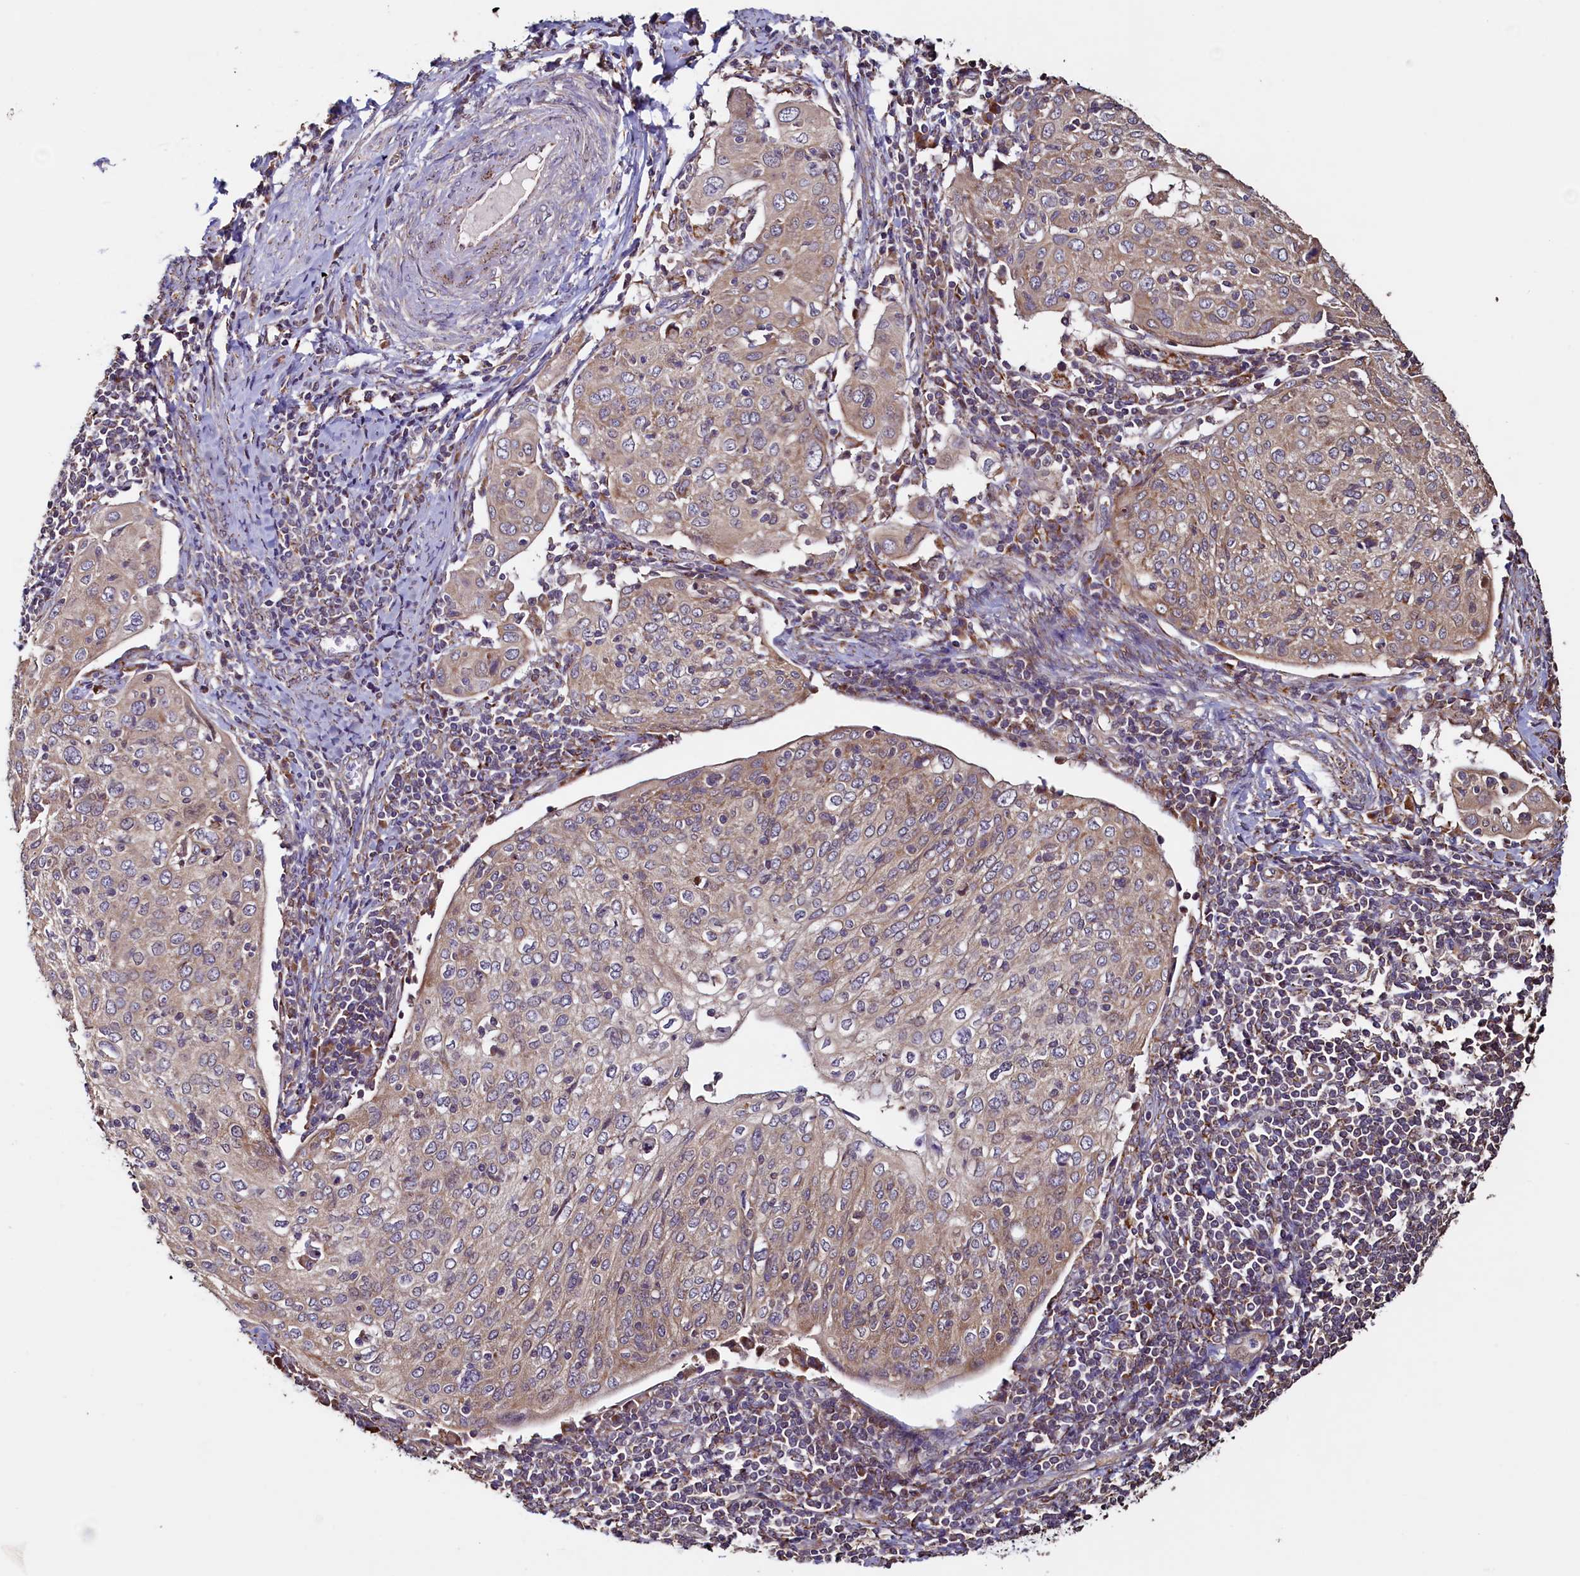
{"staining": {"intensity": "weak", "quantity": ">75%", "location": "cytoplasmic/membranous"}, "tissue": "cervical cancer", "cell_type": "Tumor cells", "image_type": "cancer", "snomed": [{"axis": "morphology", "description": "Squamous cell carcinoma, NOS"}, {"axis": "topography", "description": "Cervix"}], "caption": "The image shows a brown stain indicating the presence of a protein in the cytoplasmic/membranous of tumor cells in cervical squamous cell carcinoma.", "gene": "RBFA", "patient": {"sex": "female", "age": 67}}